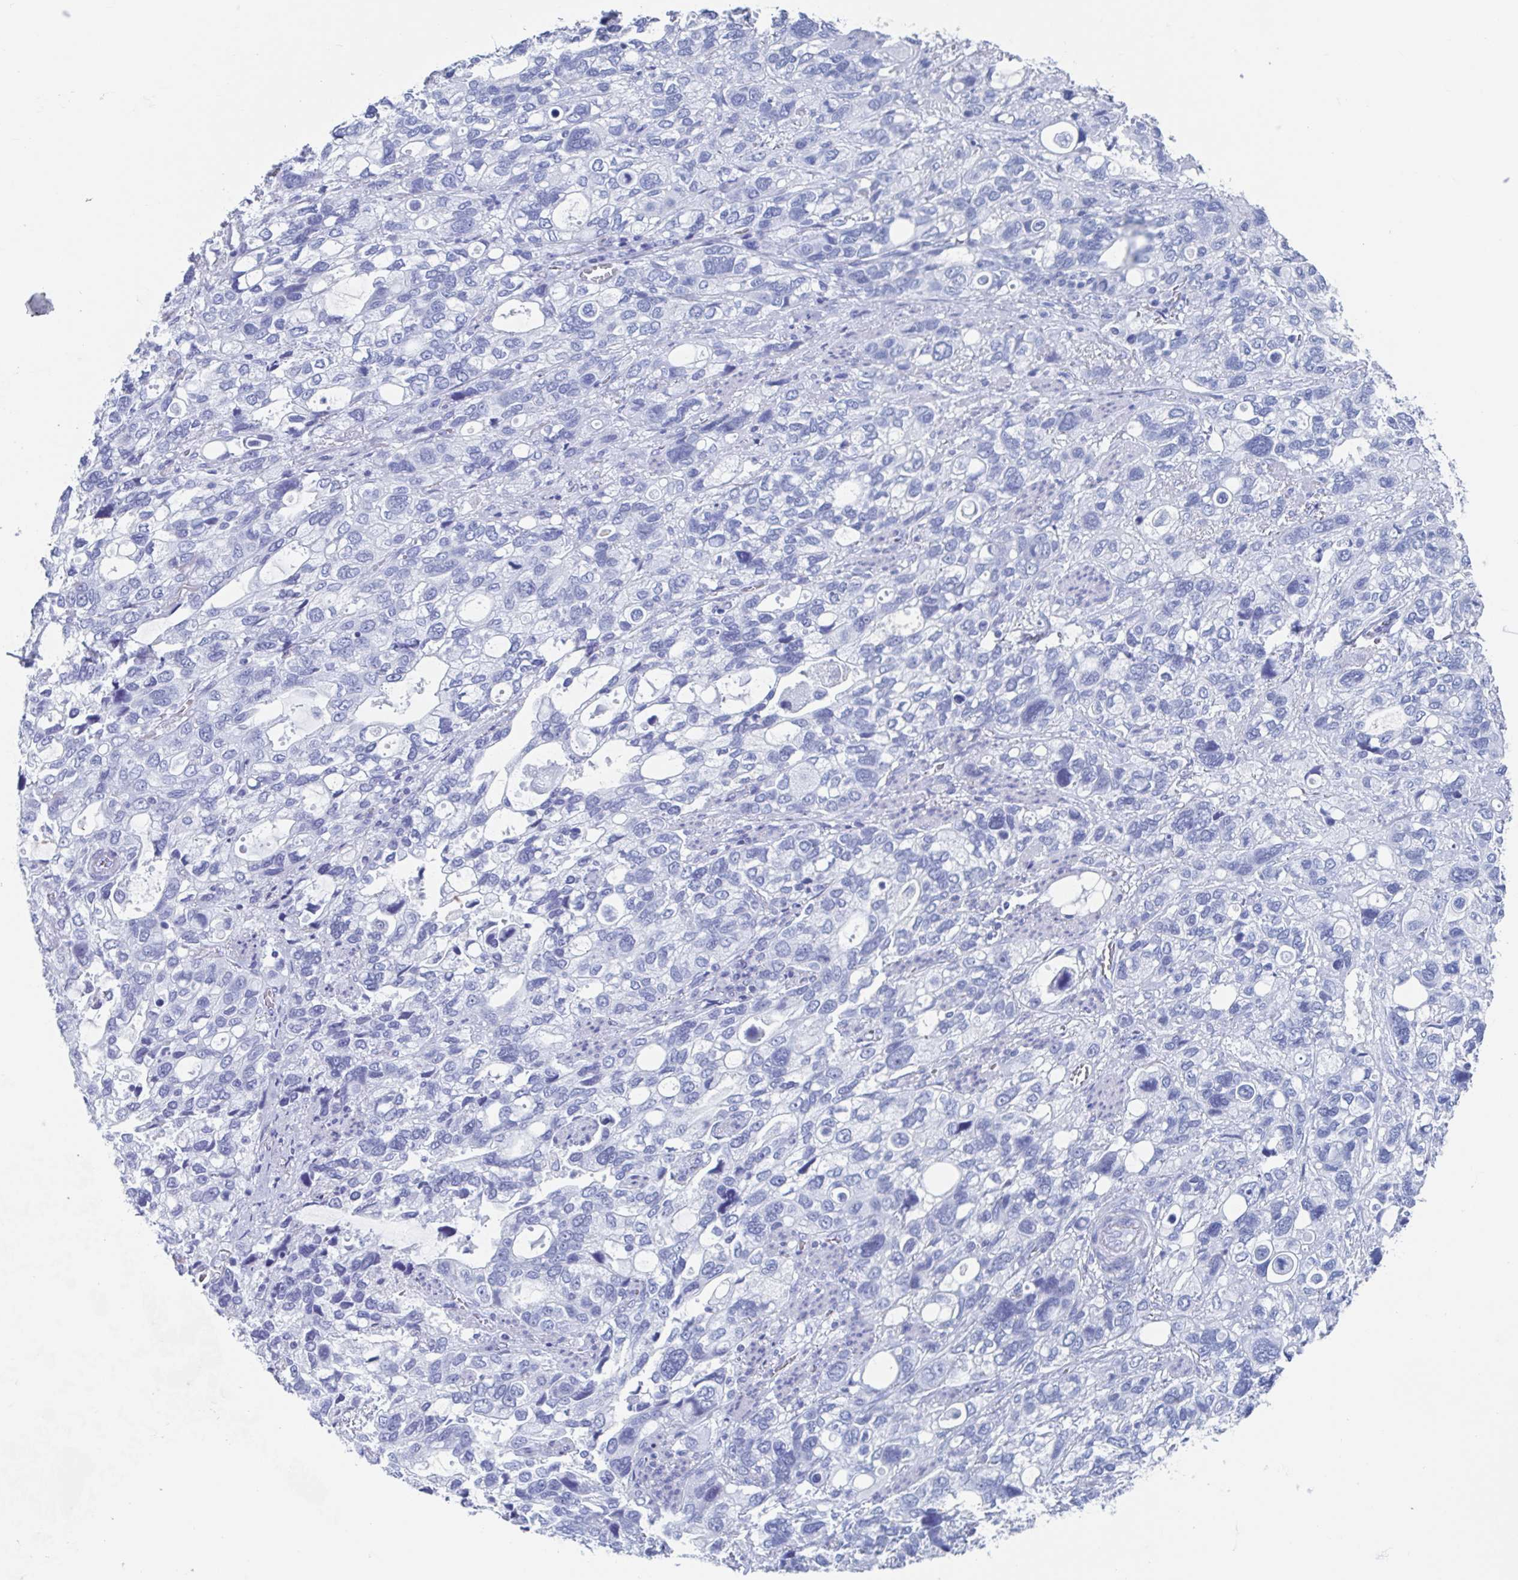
{"staining": {"intensity": "negative", "quantity": "none", "location": "none"}, "tissue": "stomach cancer", "cell_type": "Tumor cells", "image_type": "cancer", "snomed": [{"axis": "morphology", "description": "Adenocarcinoma, NOS"}, {"axis": "topography", "description": "Stomach, upper"}], "caption": "Immunohistochemical staining of human stomach adenocarcinoma demonstrates no significant expression in tumor cells. (Immunohistochemistry, brightfield microscopy, high magnification).", "gene": "C10orf53", "patient": {"sex": "female", "age": 81}}